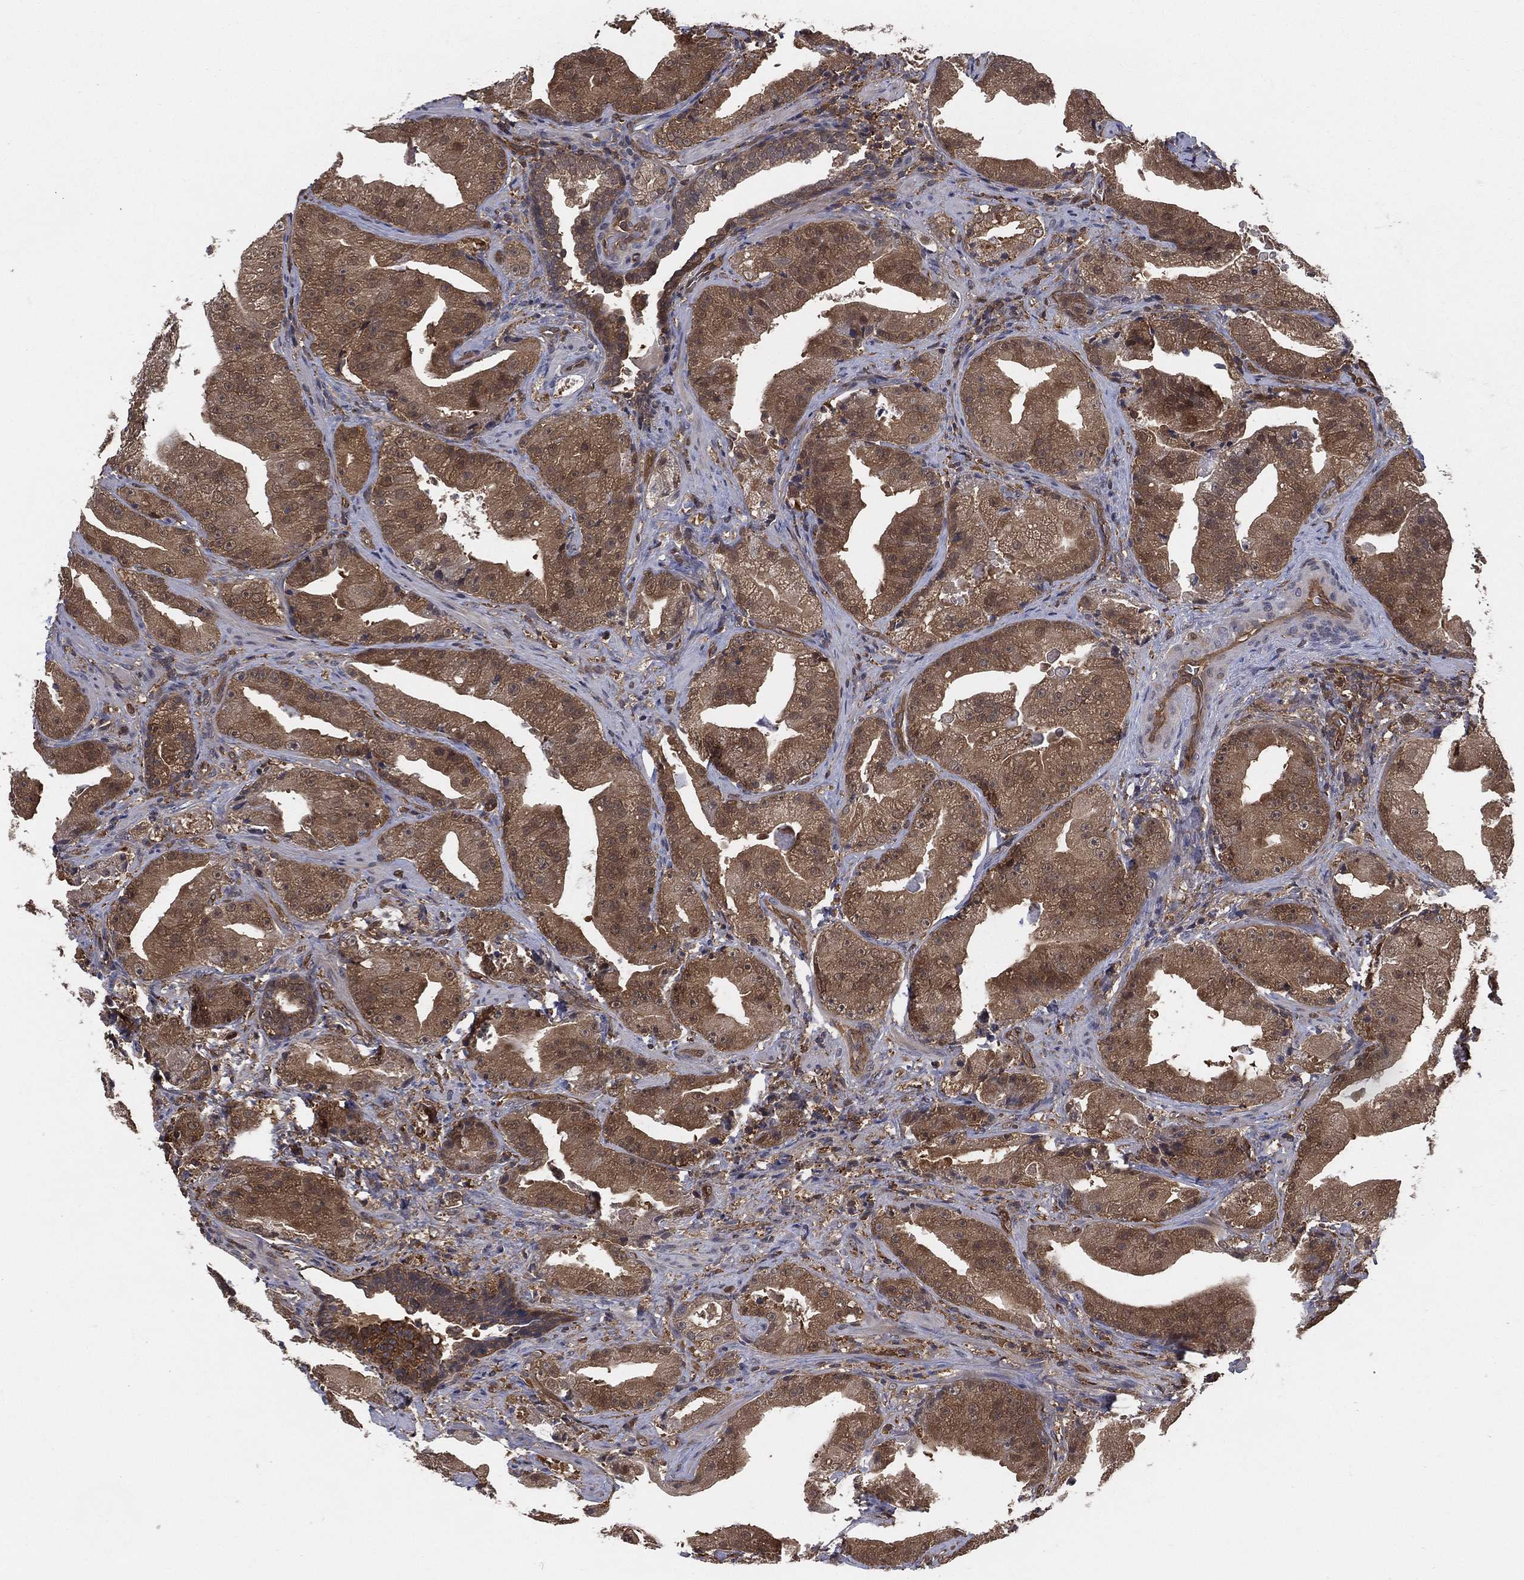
{"staining": {"intensity": "strong", "quantity": "25%-75%", "location": "cytoplasmic/membranous"}, "tissue": "prostate cancer", "cell_type": "Tumor cells", "image_type": "cancer", "snomed": [{"axis": "morphology", "description": "Adenocarcinoma, Low grade"}, {"axis": "topography", "description": "Prostate"}], "caption": "This micrograph shows adenocarcinoma (low-grade) (prostate) stained with immunohistochemistry (IHC) to label a protein in brown. The cytoplasmic/membranous of tumor cells show strong positivity for the protein. Nuclei are counter-stained blue.", "gene": "PSMG4", "patient": {"sex": "male", "age": 62}}